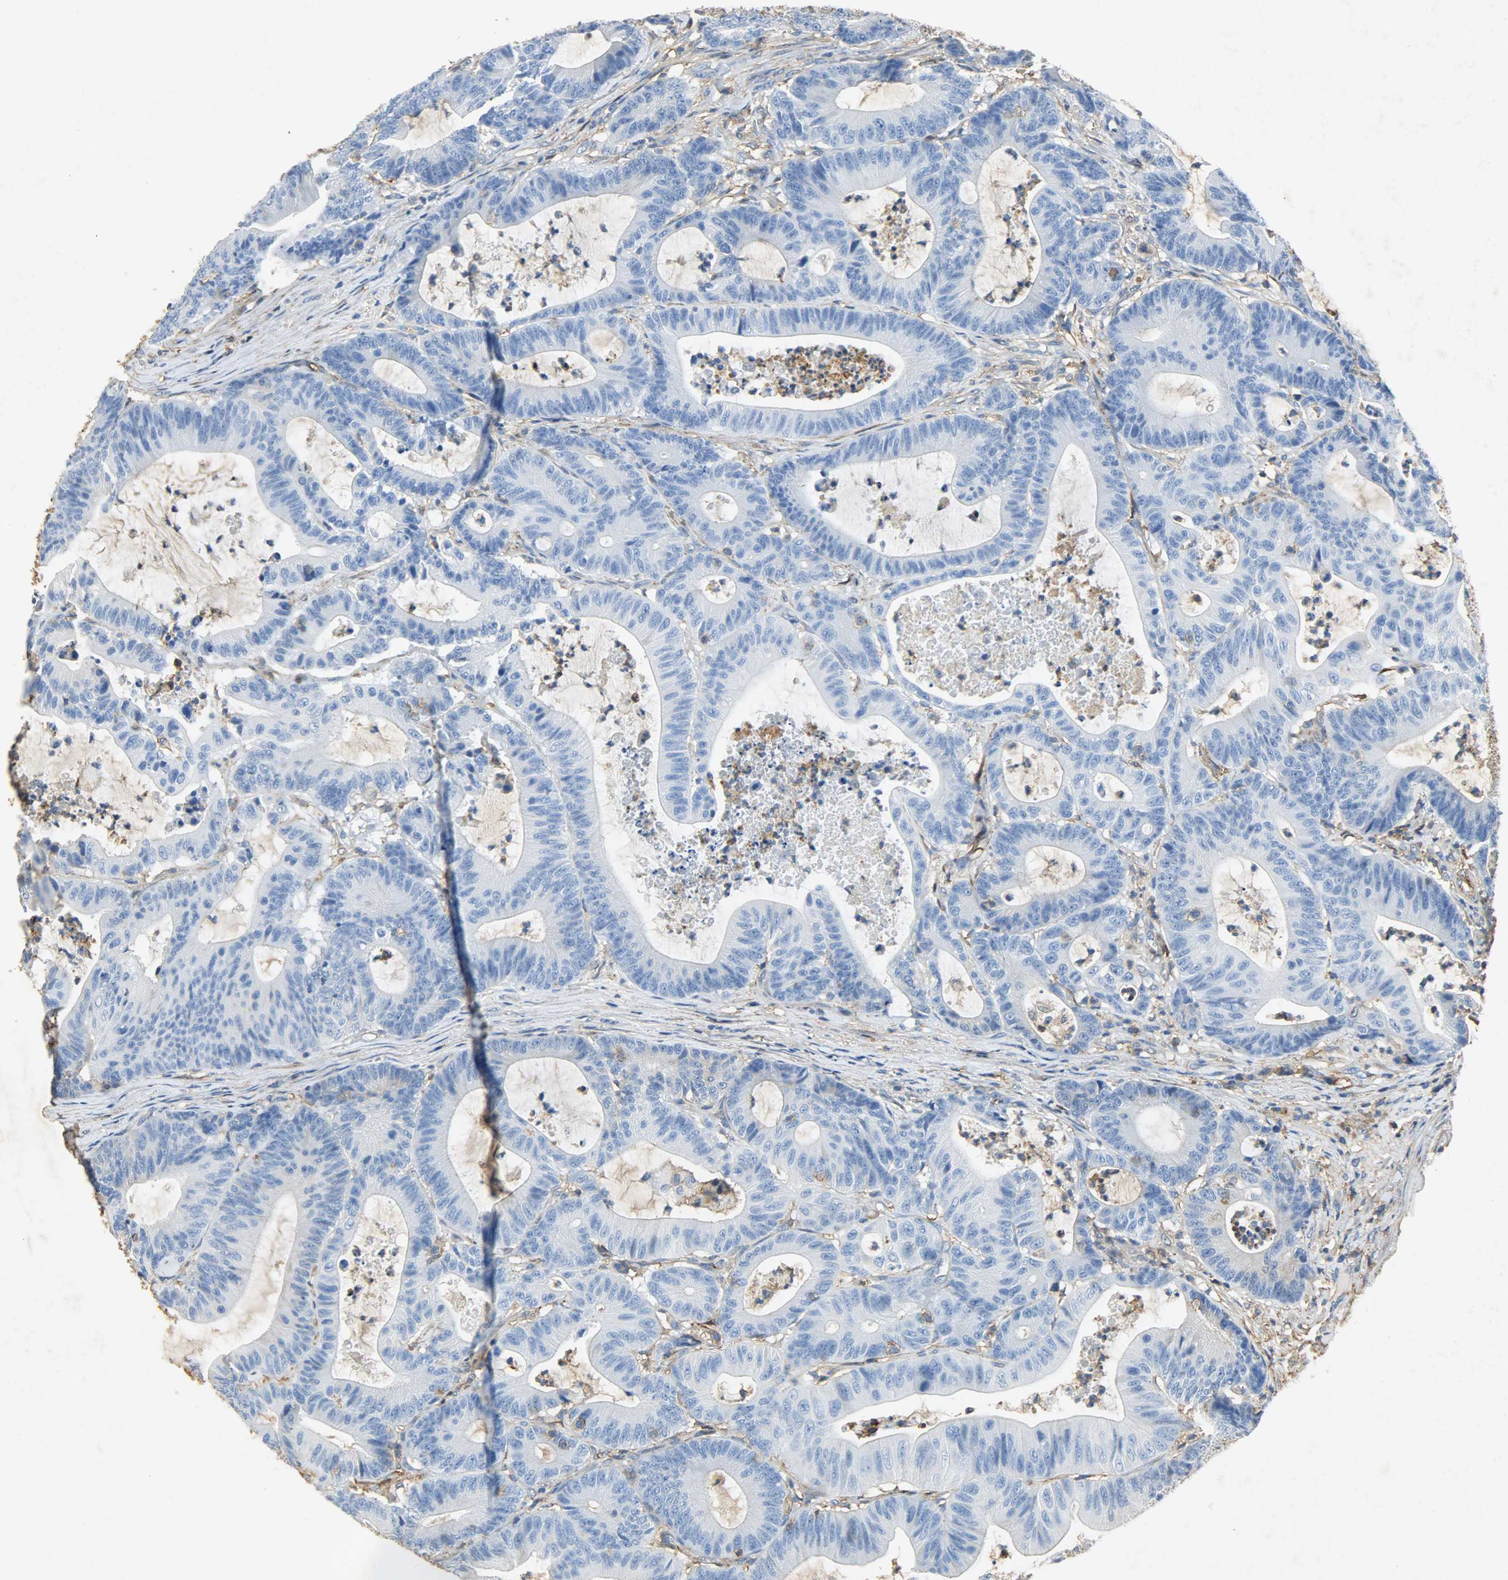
{"staining": {"intensity": "negative", "quantity": "none", "location": "none"}, "tissue": "colorectal cancer", "cell_type": "Tumor cells", "image_type": "cancer", "snomed": [{"axis": "morphology", "description": "Adenocarcinoma, NOS"}, {"axis": "topography", "description": "Colon"}], "caption": "This is an immunohistochemistry photomicrograph of human adenocarcinoma (colorectal). There is no staining in tumor cells.", "gene": "ANXA6", "patient": {"sex": "female", "age": 84}}